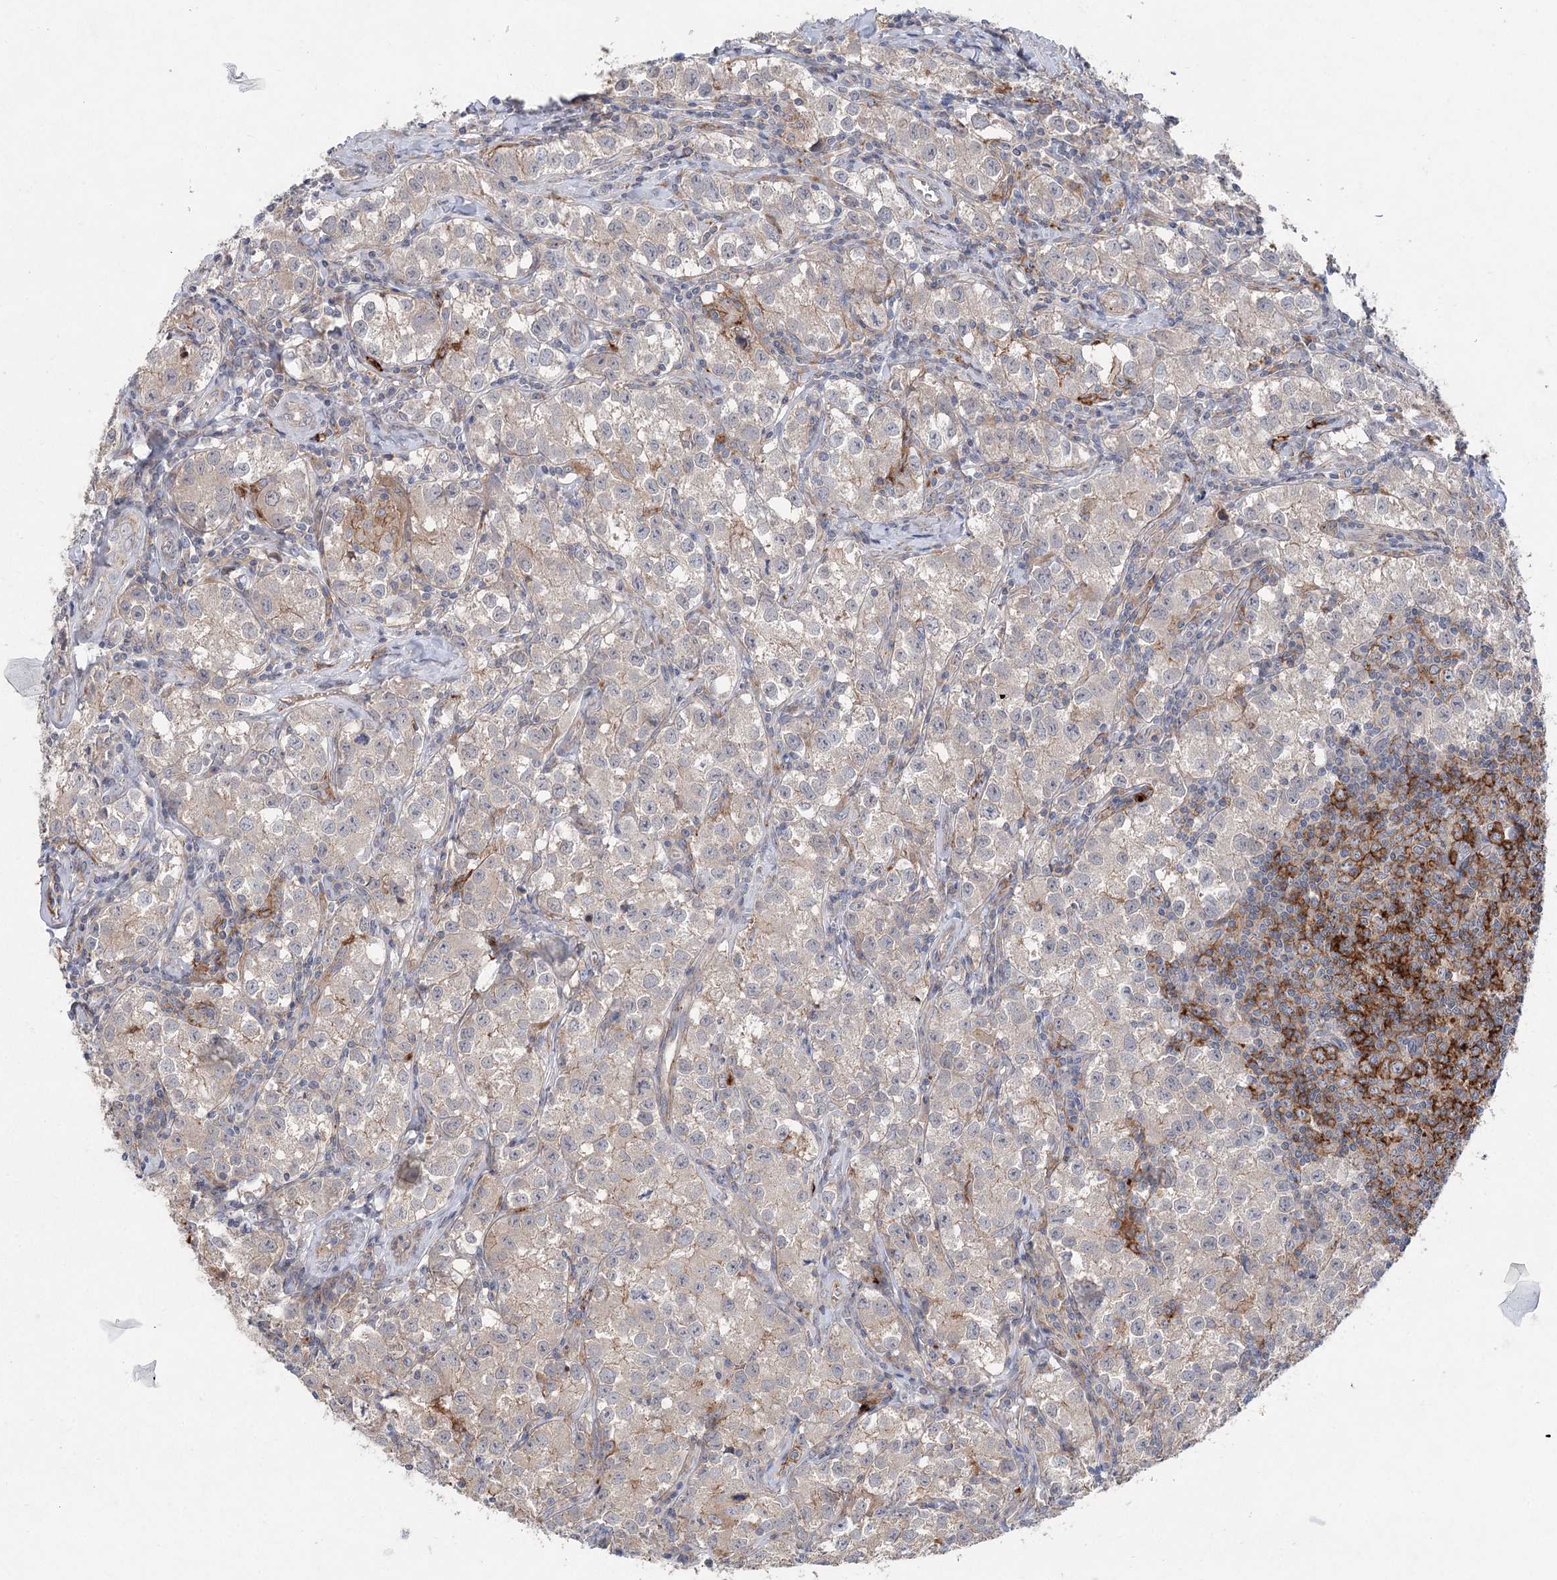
{"staining": {"intensity": "negative", "quantity": "none", "location": "none"}, "tissue": "testis cancer", "cell_type": "Tumor cells", "image_type": "cancer", "snomed": [{"axis": "morphology", "description": "Seminoma, NOS"}, {"axis": "morphology", "description": "Carcinoma, Embryonal, NOS"}, {"axis": "topography", "description": "Testis"}], "caption": "Testis cancer was stained to show a protein in brown. There is no significant staining in tumor cells.", "gene": "SCN11A", "patient": {"sex": "male", "age": 43}}